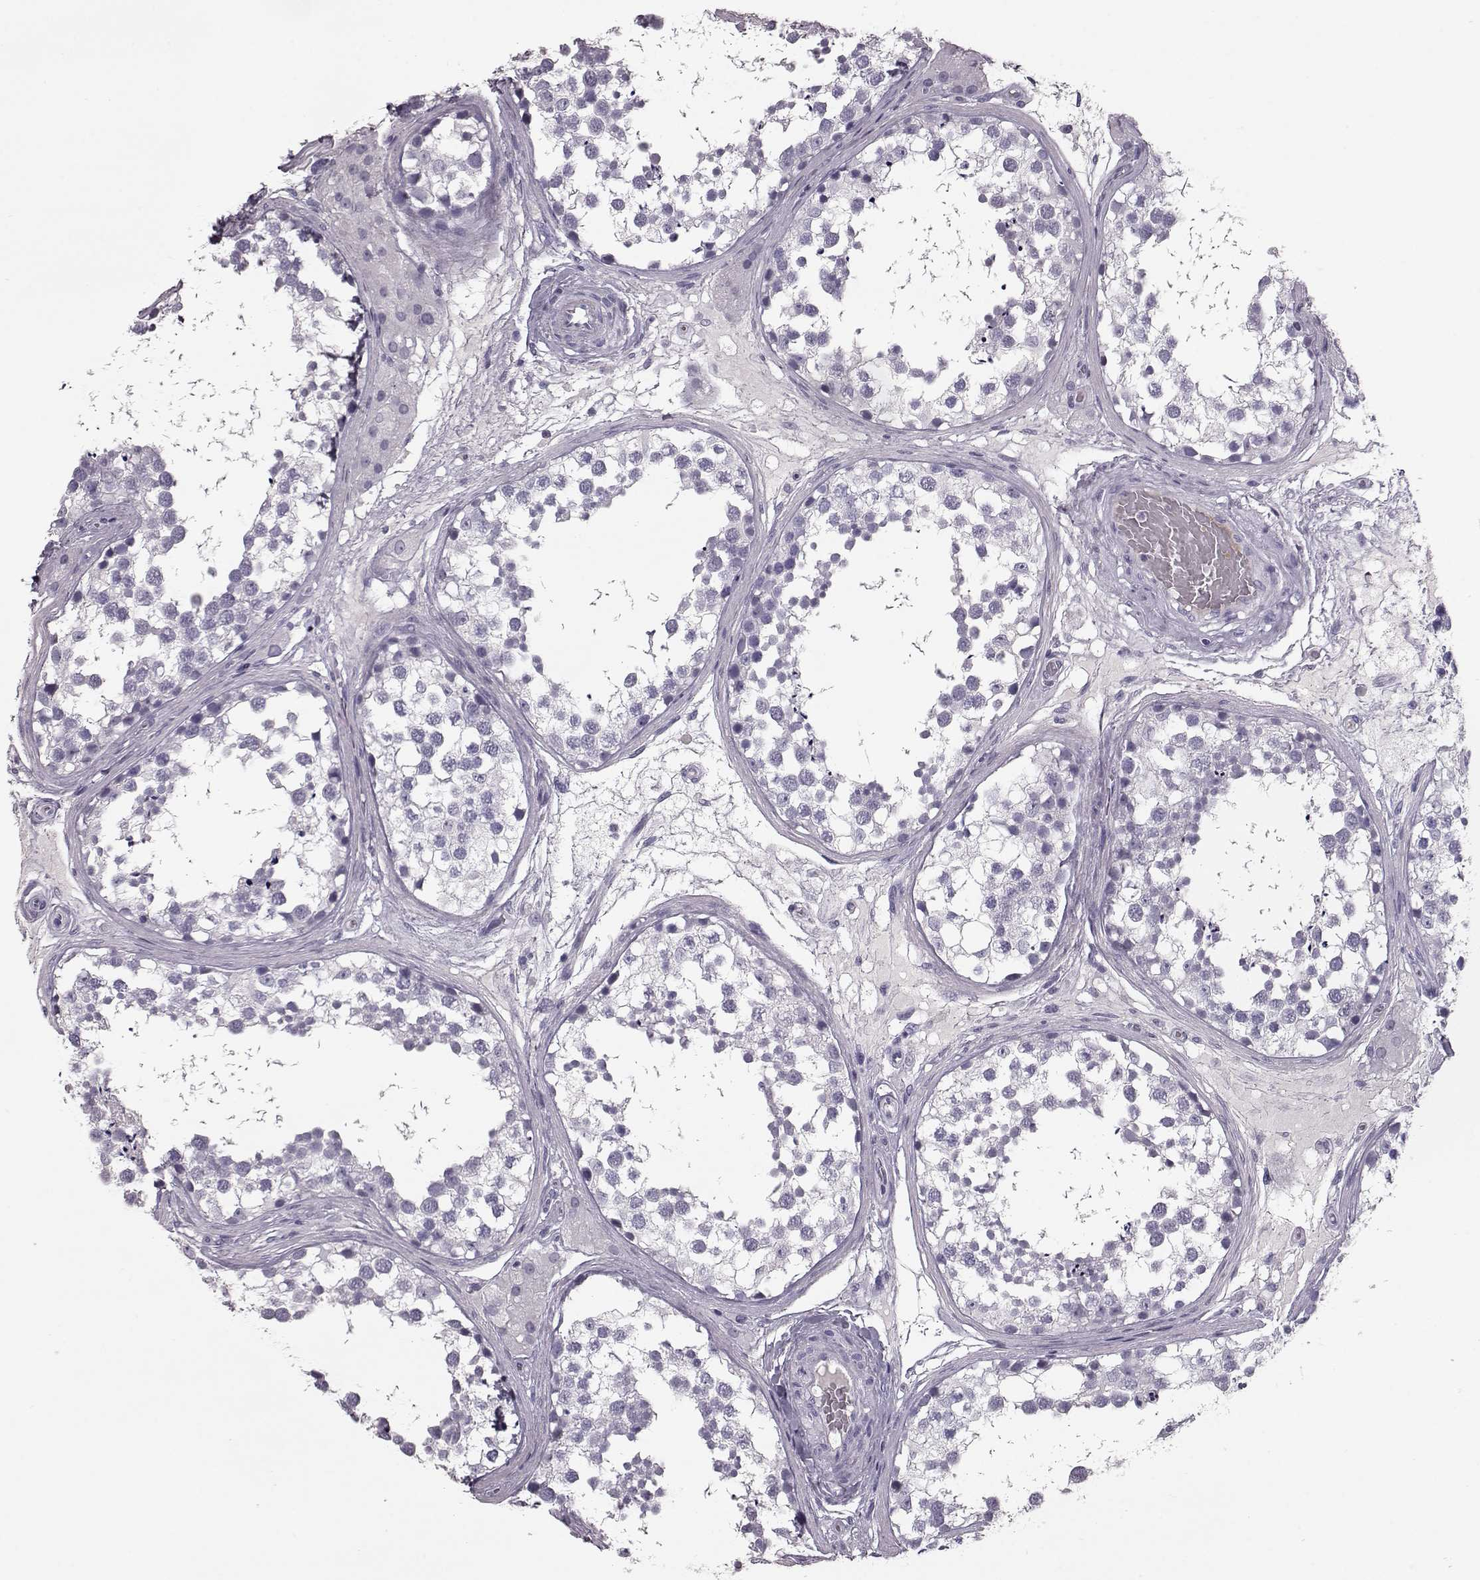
{"staining": {"intensity": "negative", "quantity": "none", "location": "none"}, "tissue": "testis", "cell_type": "Cells in seminiferous ducts", "image_type": "normal", "snomed": [{"axis": "morphology", "description": "Normal tissue, NOS"}, {"axis": "morphology", "description": "Seminoma, NOS"}, {"axis": "topography", "description": "Testis"}], "caption": "Immunohistochemistry image of benign testis: human testis stained with DAB (3,3'-diaminobenzidine) exhibits no significant protein expression in cells in seminiferous ducts. (DAB IHC with hematoxylin counter stain).", "gene": "CCL19", "patient": {"sex": "male", "age": 65}}